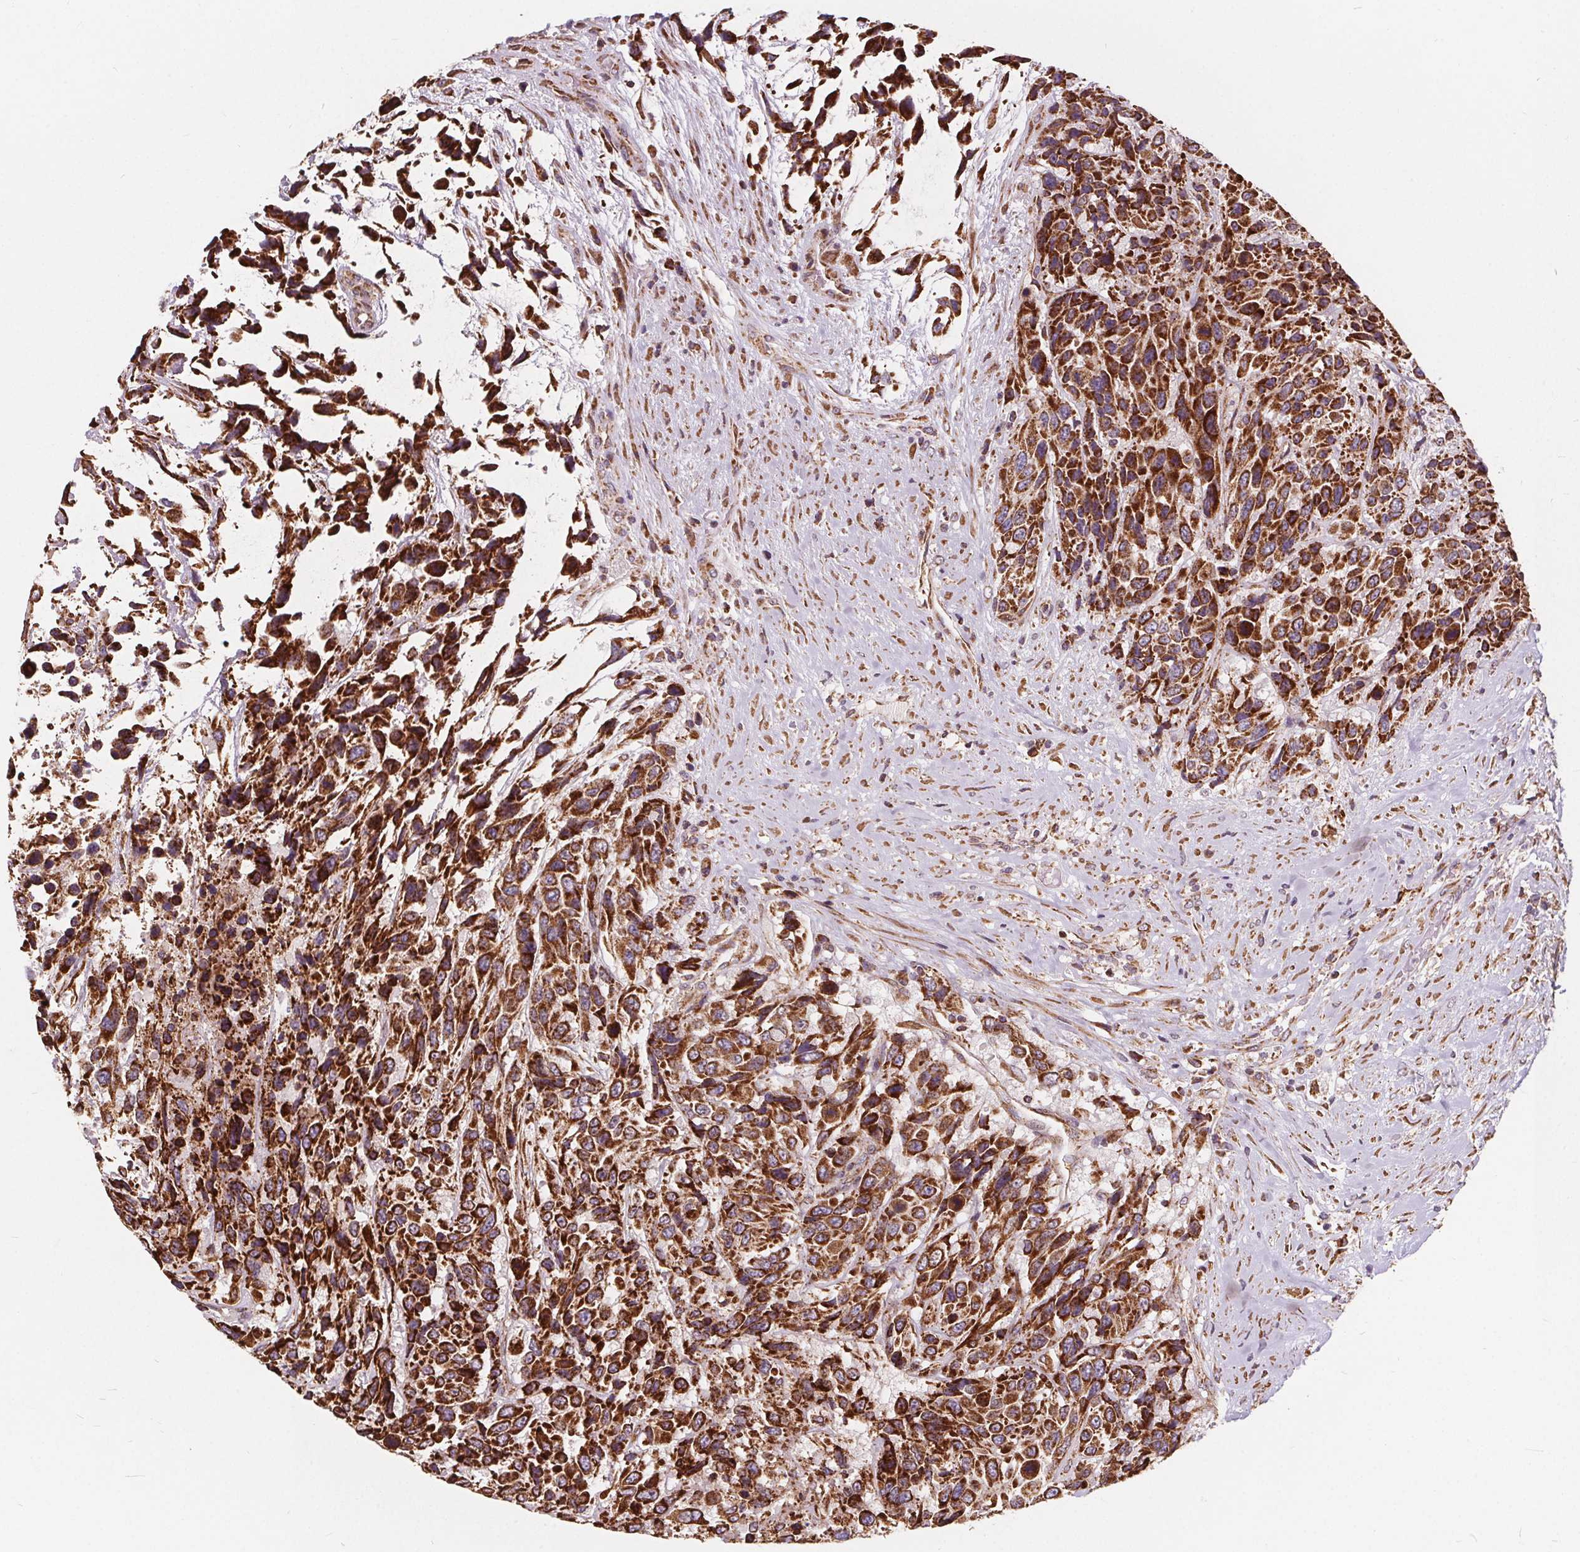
{"staining": {"intensity": "strong", "quantity": ">75%", "location": "cytoplasmic/membranous"}, "tissue": "urothelial cancer", "cell_type": "Tumor cells", "image_type": "cancer", "snomed": [{"axis": "morphology", "description": "Urothelial carcinoma, High grade"}, {"axis": "topography", "description": "Urinary bladder"}], "caption": "Human urothelial cancer stained with a brown dye displays strong cytoplasmic/membranous positive expression in approximately >75% of tumor cells.", "gene": "PLSCR3", "patient": {"sex": "female", "age": 70}}